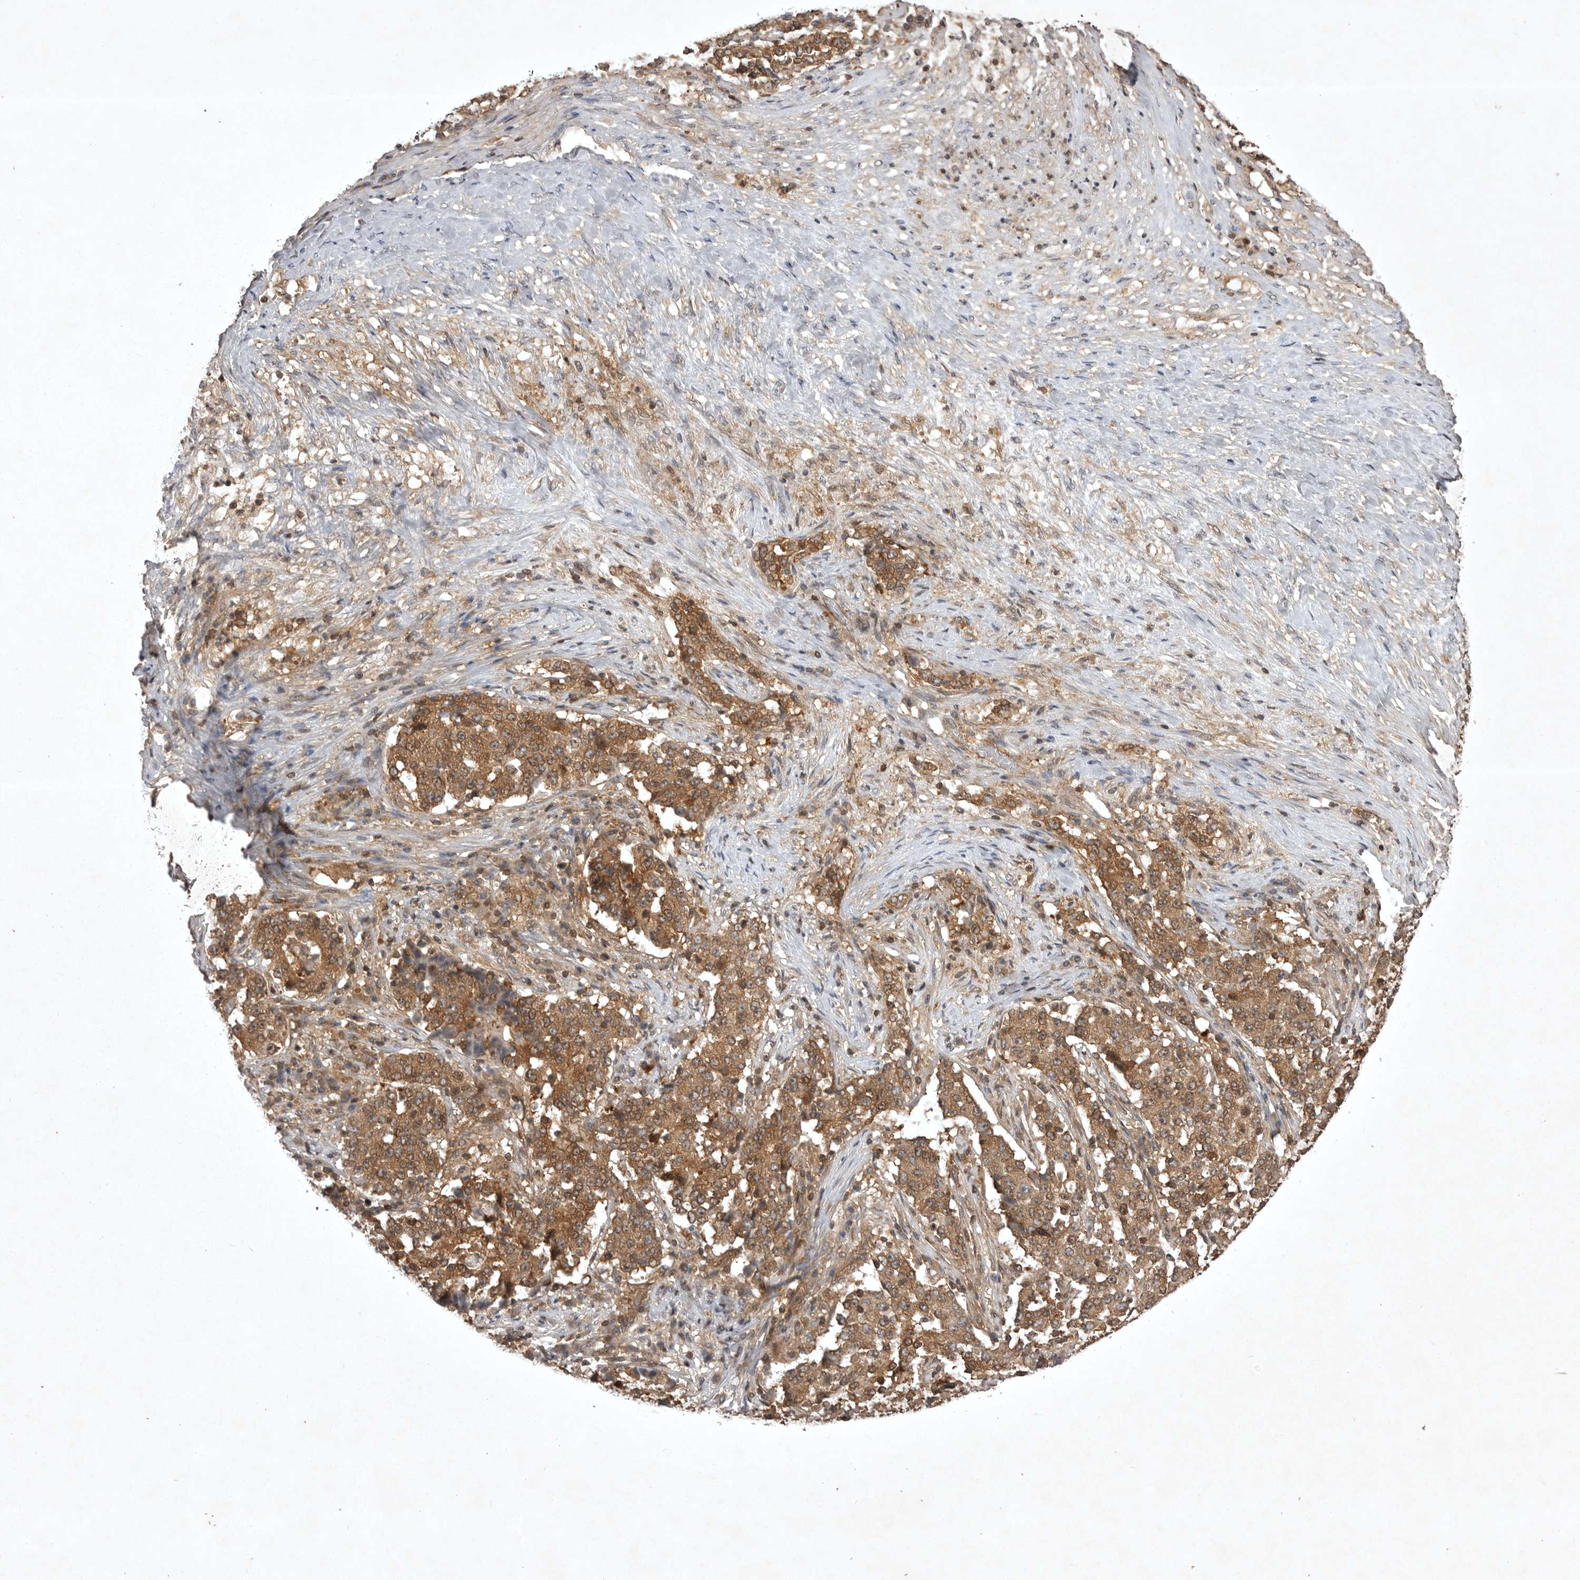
{"staining": {"intensity": "moderate", "quantity": ">75%", "location": "cytoplasmic/membranous"}, "tissue": "stomach cancer", "cell_type": "Tumor cells", "image_type": "cancer", "snomed": [{"axis": "morphology", "description": "Adenocarcinoma, NOS"}, {"axis": "topography", "description": "Stomach"}], "caption": "Approximately >75% of tumor cells in adenocarcinoma (stomach) show moderate cytoplasmic/membranous protein positivity as visualized by brown immunohistochemical staining.", "gene": "STK24", "patient": {"sex": "male", "age": 59}}